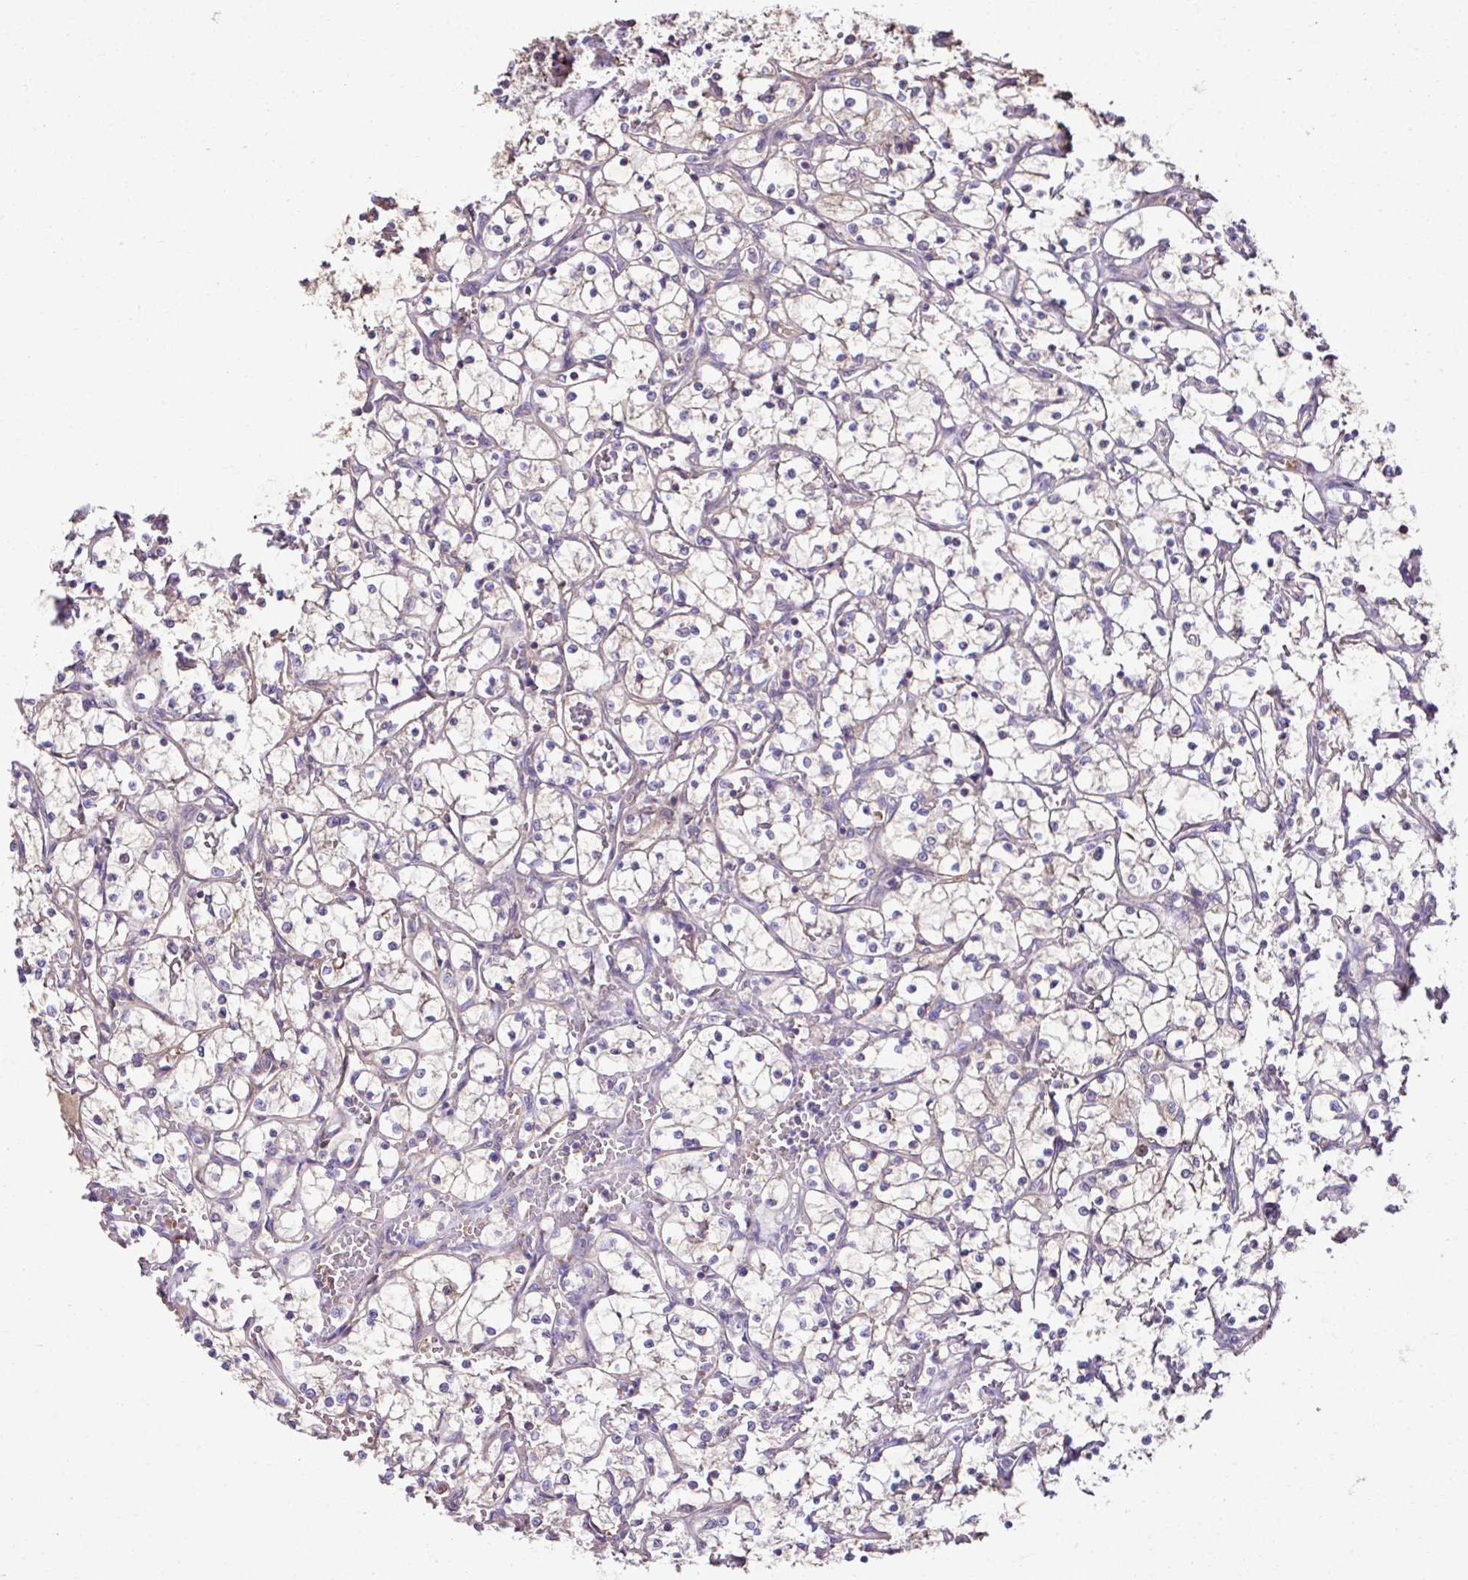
{"staining": {"intensity": "negative", "quantity": "none", "location": "none"}, "tissue": "renal cancer", "cell_type": "Tumor cells", "image_type": "cancer", "snomed": [{"axis": "morphology", "description": "Adenocarcinoma, NOS"}, {"axis": "topography", "description": "Kidney"}], "caption": "An image of renal cancer stained for a protein shows no brown staining in tumor cells.", "gene": "CCDC85C", "patient": {"sex": "female", "age": 69}}